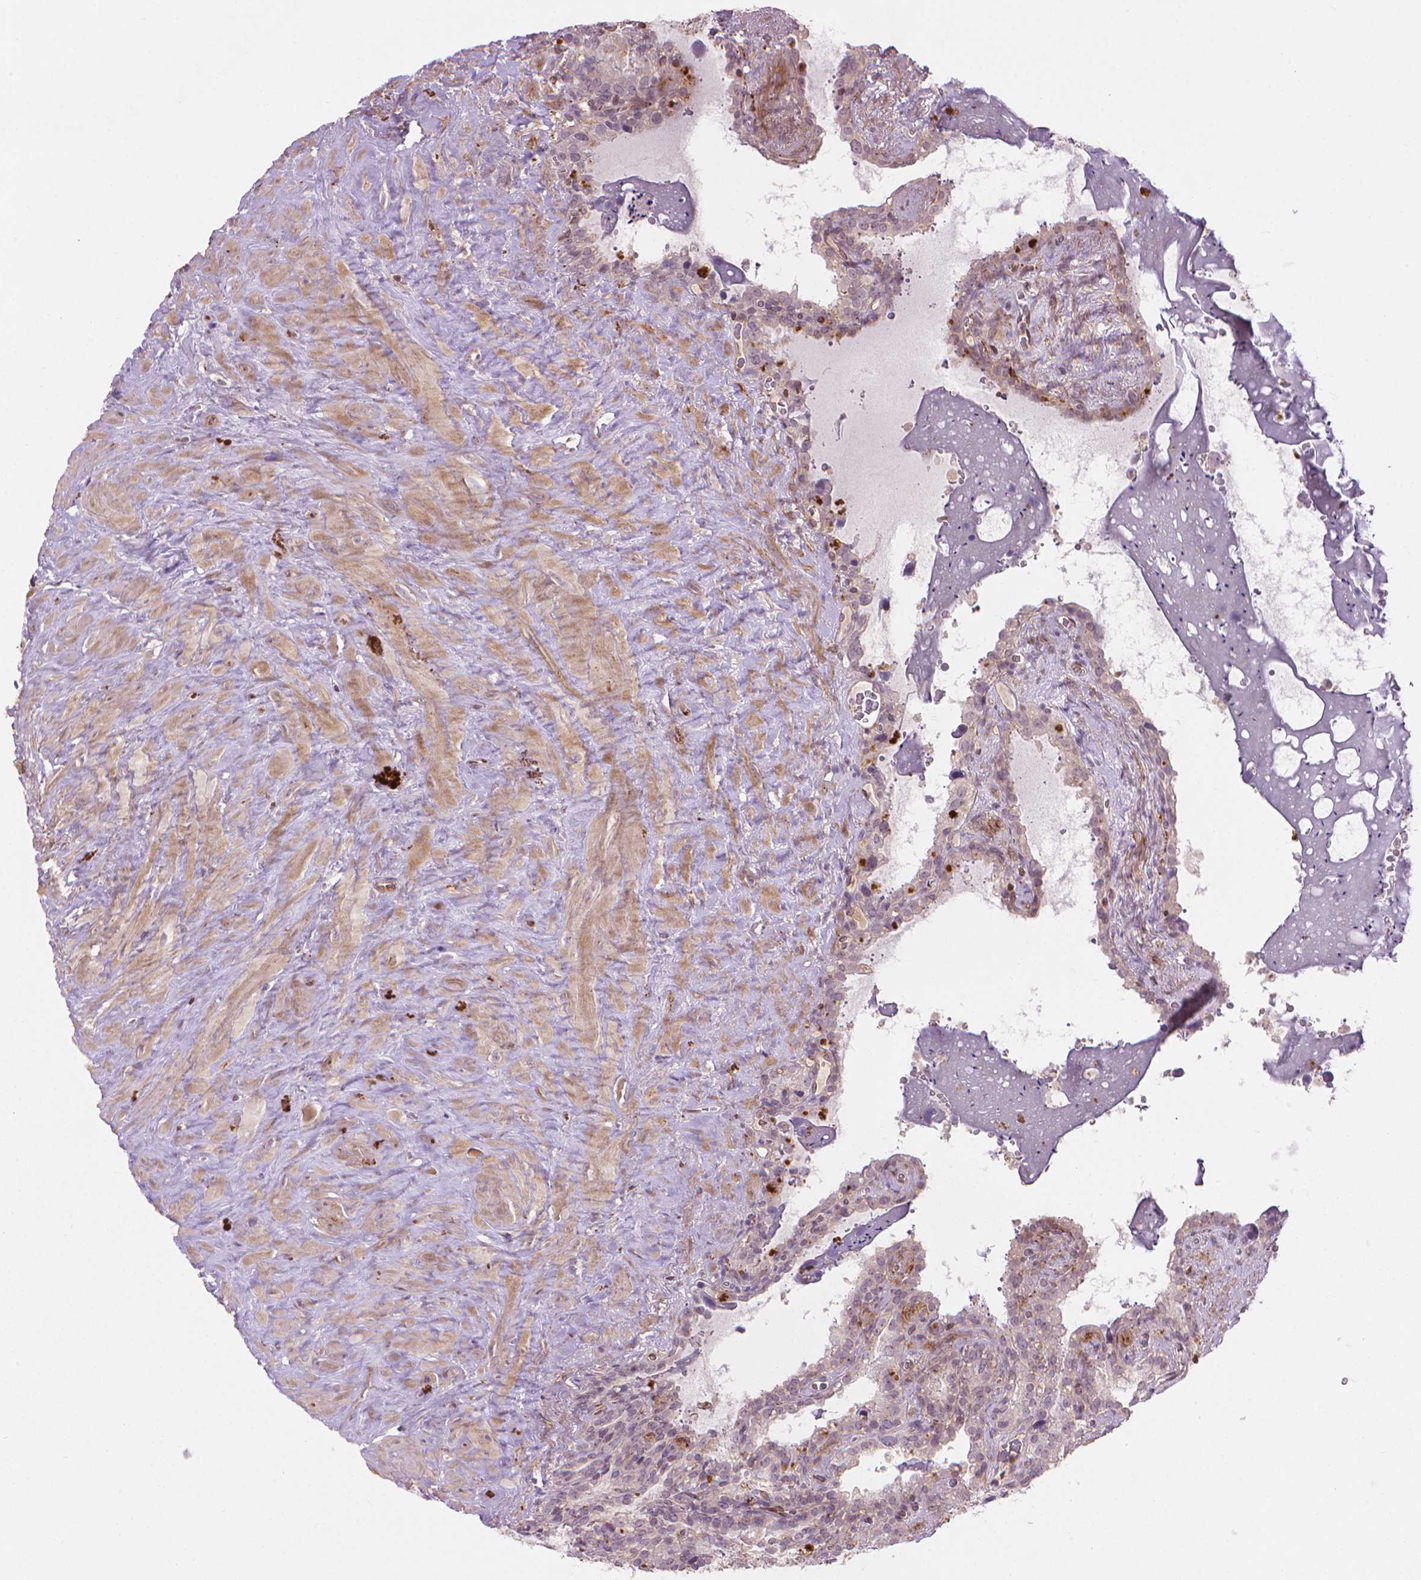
{"staining": {"intensity": "weak", "quantity": "<25%", "location": "nuclear"}, "tissue": "seminal vesicle", "cell_type": "Glandular cells", "image_type": "normal", "snomed": [{"axis": "morphology", "description": "Normal tissue, NOS"}, {"axis": "topography", "description": "Prostate"}, {"axis": "topography", "description": "Seminal veicle"}], "caption": "This image is of benign seminal vesicle stained with immunohistochemistry (IHC) to label a protein in brown with the nuclei are counter-stained blue. There is no expression in glandular cells.", "gene": "SMC2", "patient": {"sex": "male", "age": 71}}